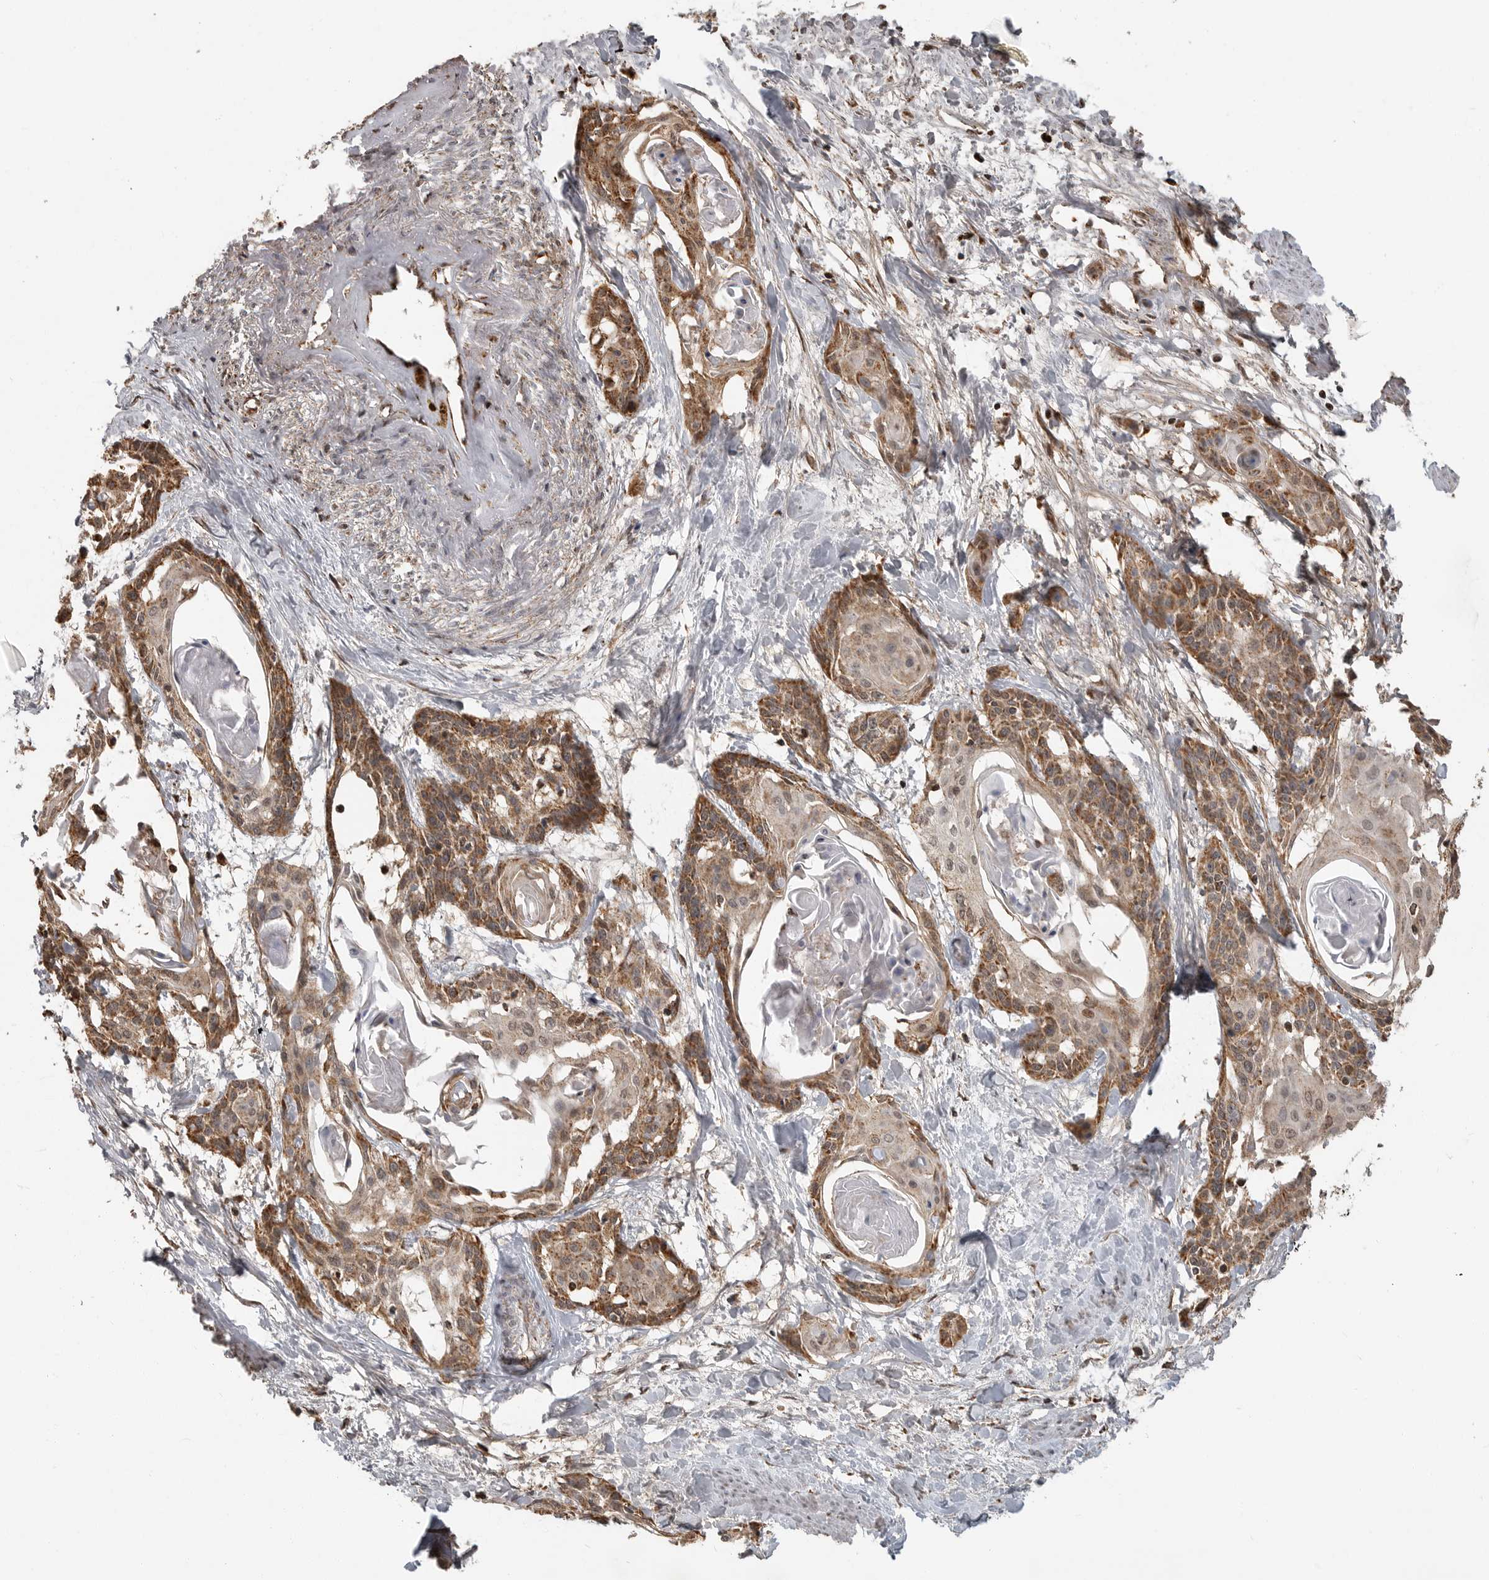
{"staining": {"intensity": "moderate", "quantity": ">75%", "location": "cytoplasmic/membranous"}, "tissue": "cervical cancer", "cell_type": "Tumor cells", "image_type": "cancer", "snomed": [{"axis": "morphology", "description": "Squamous cell carcinoma, NOS"}, {"axis": "topography", "description": "Cervix"}], "caption": "Squamous cell carcinoma (cervical) stained with immunohistochemistry (IHC) shows moderate cytoplasmic/membranous staining in approximately >75% of tumor cells.", "gene": "GCNT2", "patient": {"sex": "female", "age": 57}}